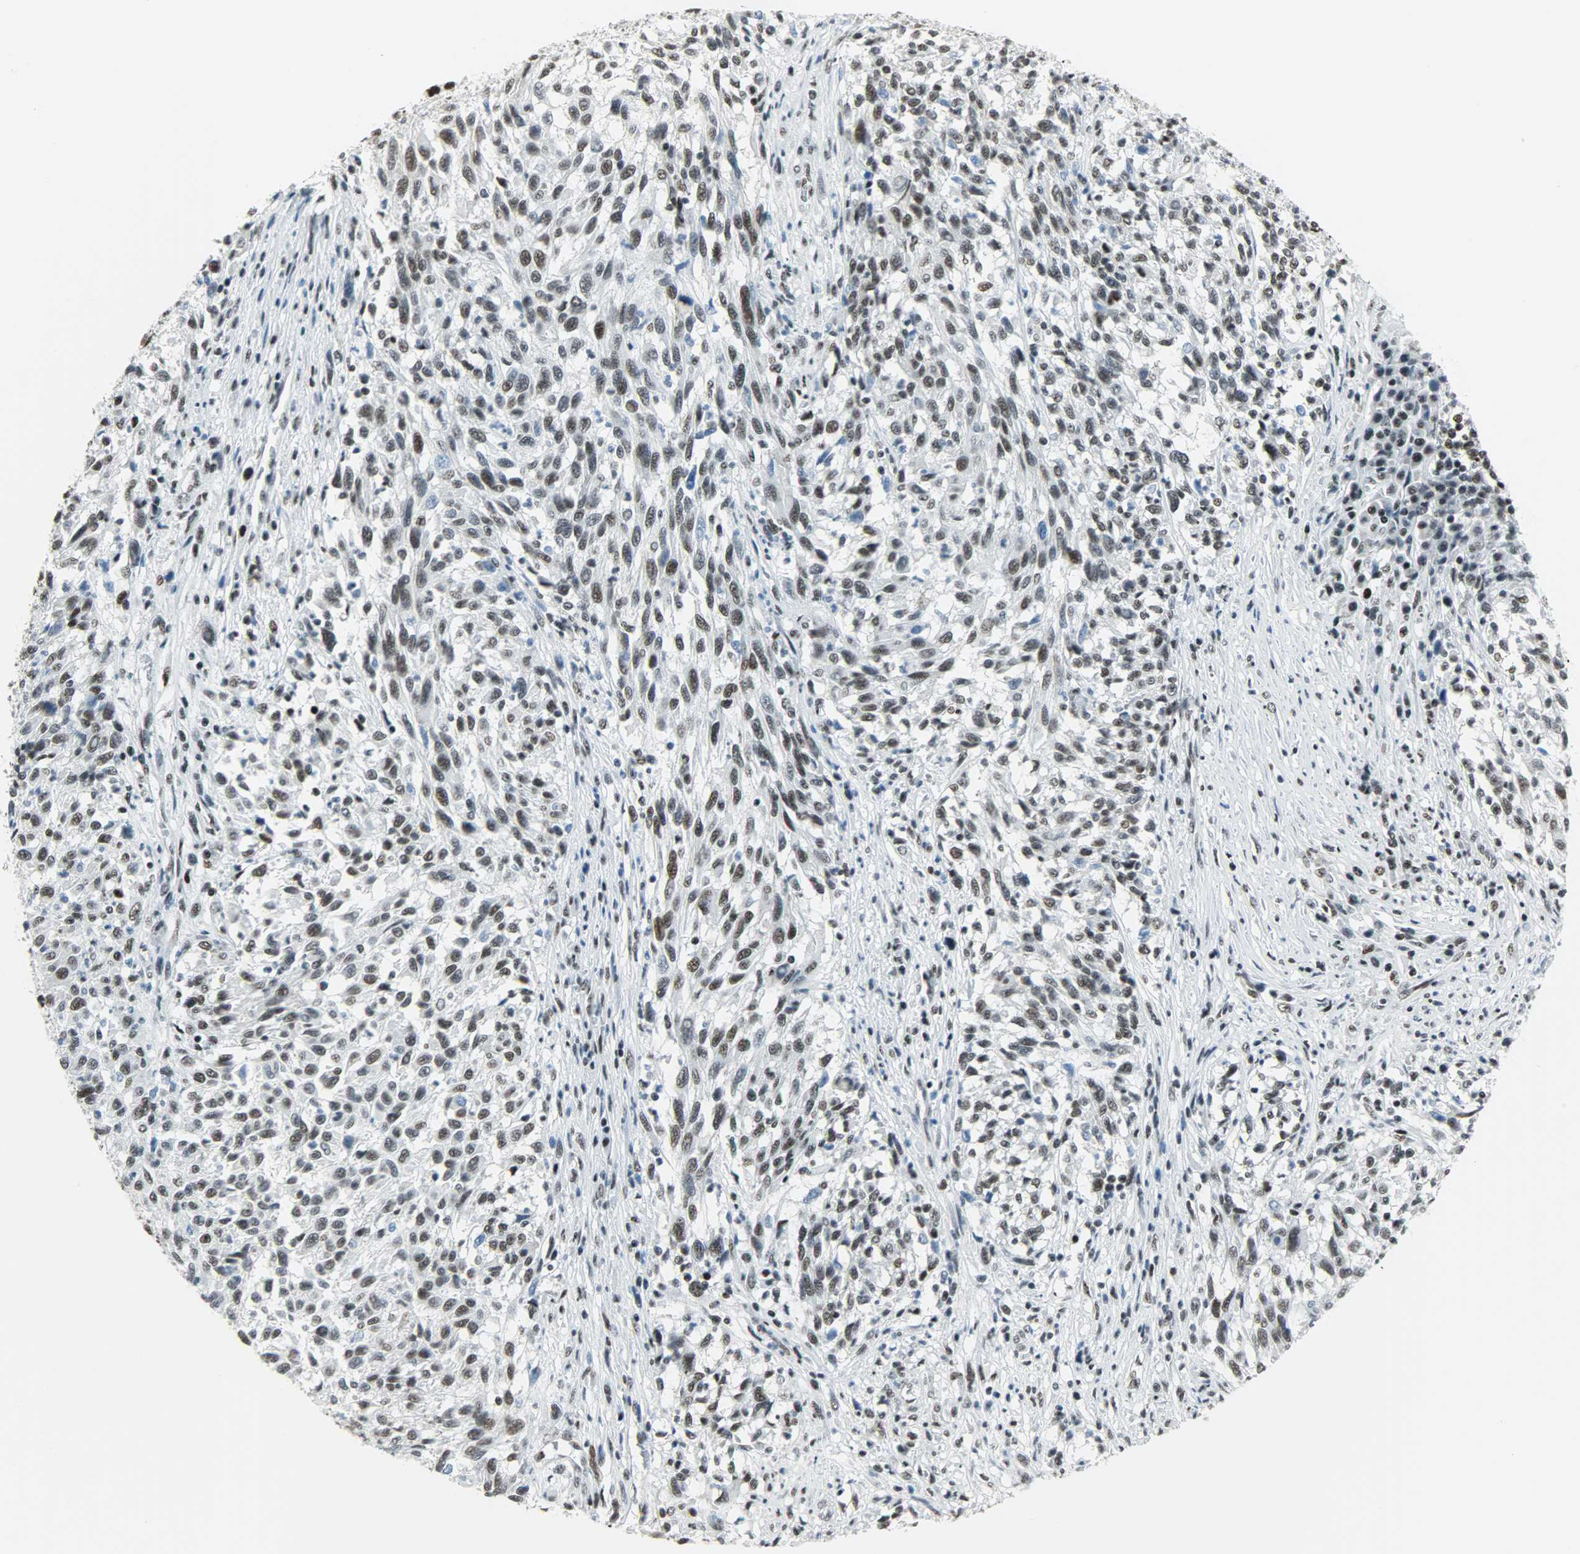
{"staining": {"intensity": "moderate", "quantity": ">75%", "location": "nuclear"}, "tissue": "melanoma", "cell_type": "Tumor cells", "image_type": "cancer", "snomed": [{"axis": "morphology", "description": "Malignant melanoma, Metastatic site"}, {"axis": "topography", "description": "Lymph node"}], "caption": "Immunohistochemistry (IHC) staining of melanoma, which exhibits medium levels of moderate nuclear expression in about >75% of tumor cells indicating moderate nuclear protein positivity. The staining was performed using DAB (3,3'-diaminobenzidine) (brown) for protein detection and nuclei were counterstained in hematoxylin (blue).", "gene": "SNRPA", "patient": {"sex": "male", "age": 61}}